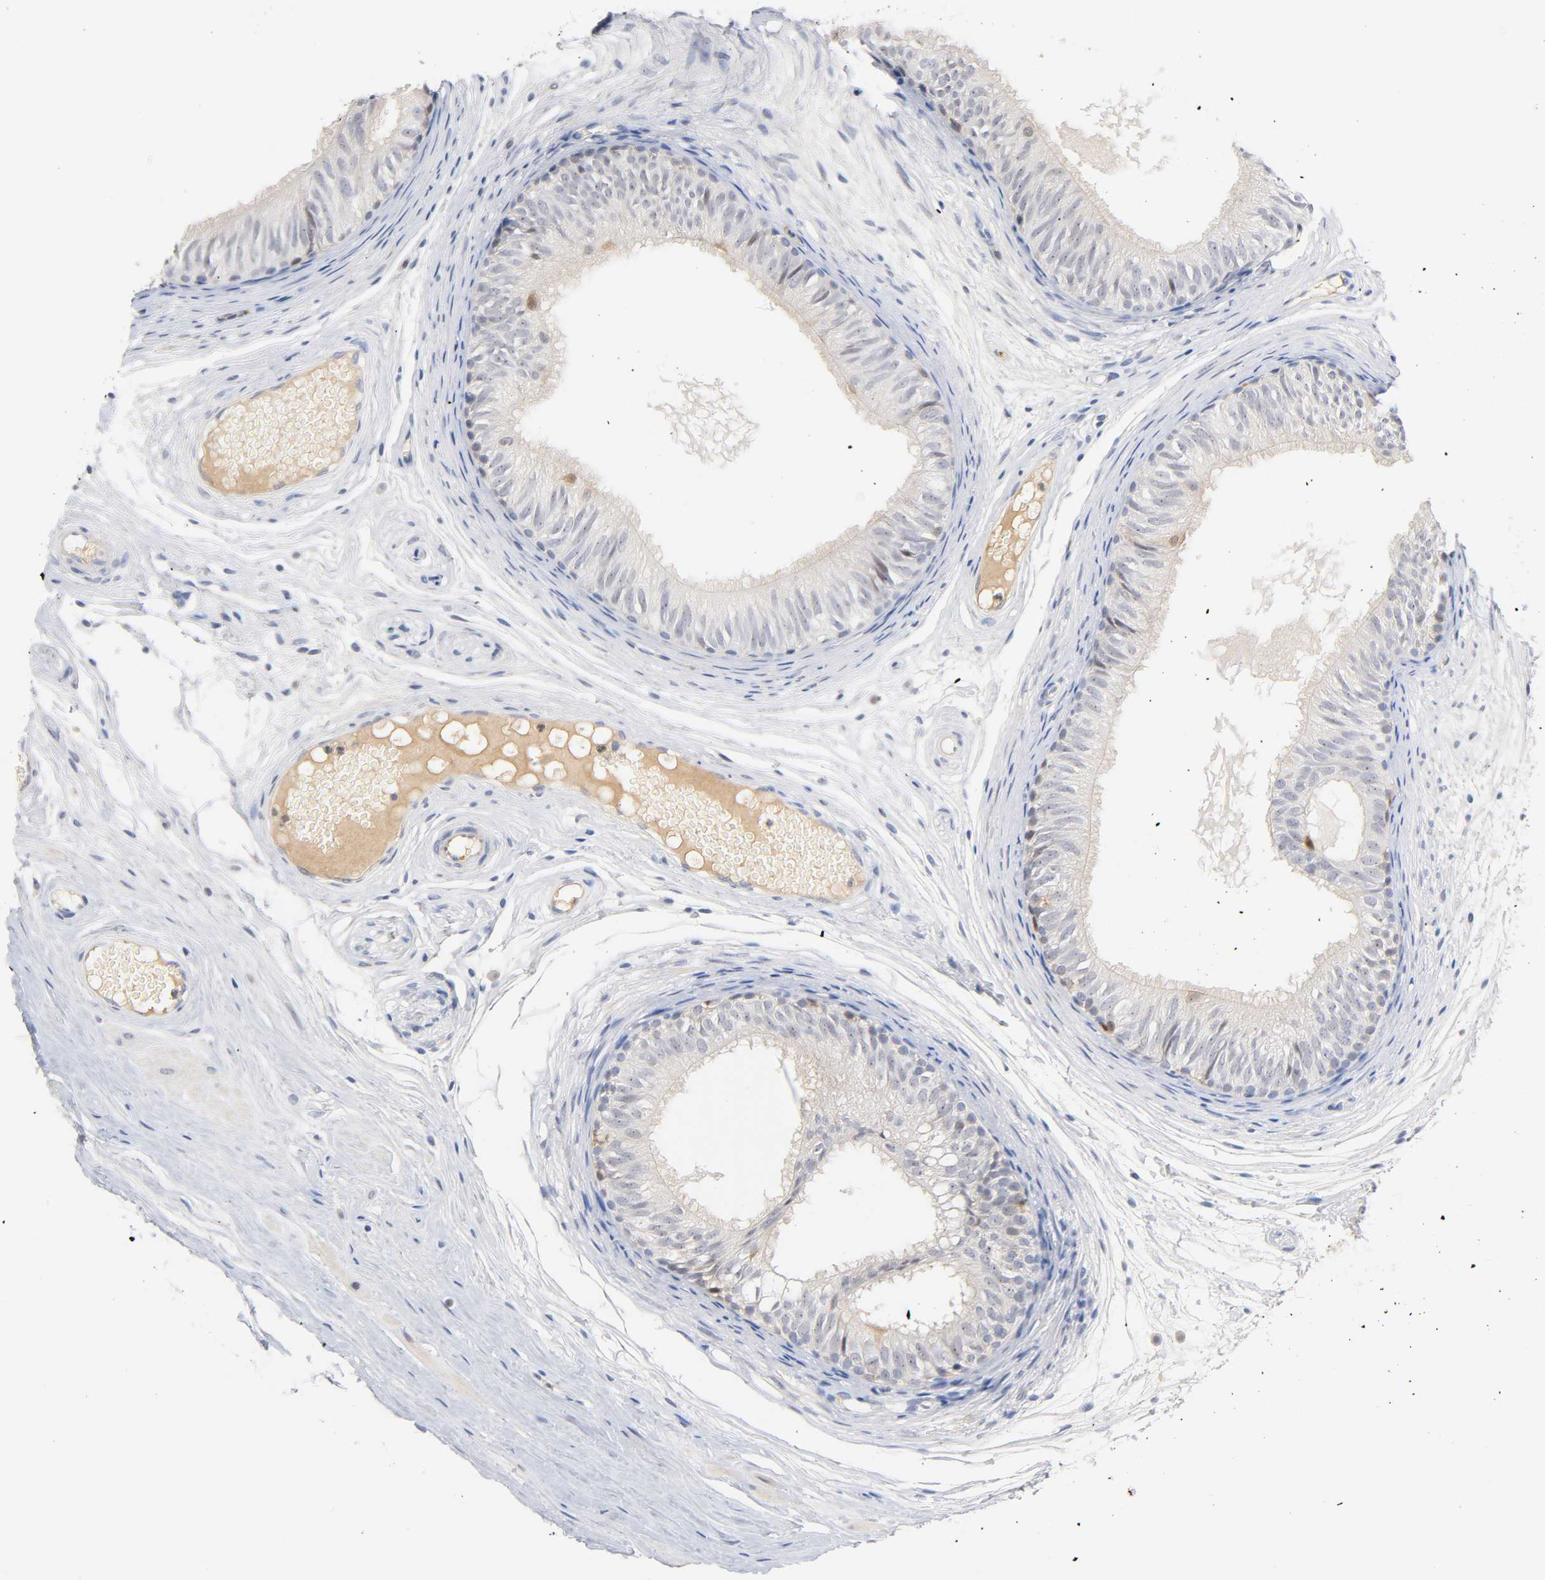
{"staining": {"intensity": "weak", "quantity": "<25%", "location": "cytoplasmic/membranous"}, "tissue": "epididymis", "cell_type": "Glandular cells", "image_type": "normal", "snomed": [{"axis": "morphology", "description": "Normal tissue, NOS"}, {"axis": "morphology", "description": "Atrophy, NOS"}, {"axis": "topography", "description": "Testis"}, {"axis": "topography", "description": "Epididymis"}], "caption": "Immunohistochemical staining of normal epididymis reveals no significant positivity in glandular cells.", "gene": "IL18", "patient": {"sex": "male", "age": 18}}